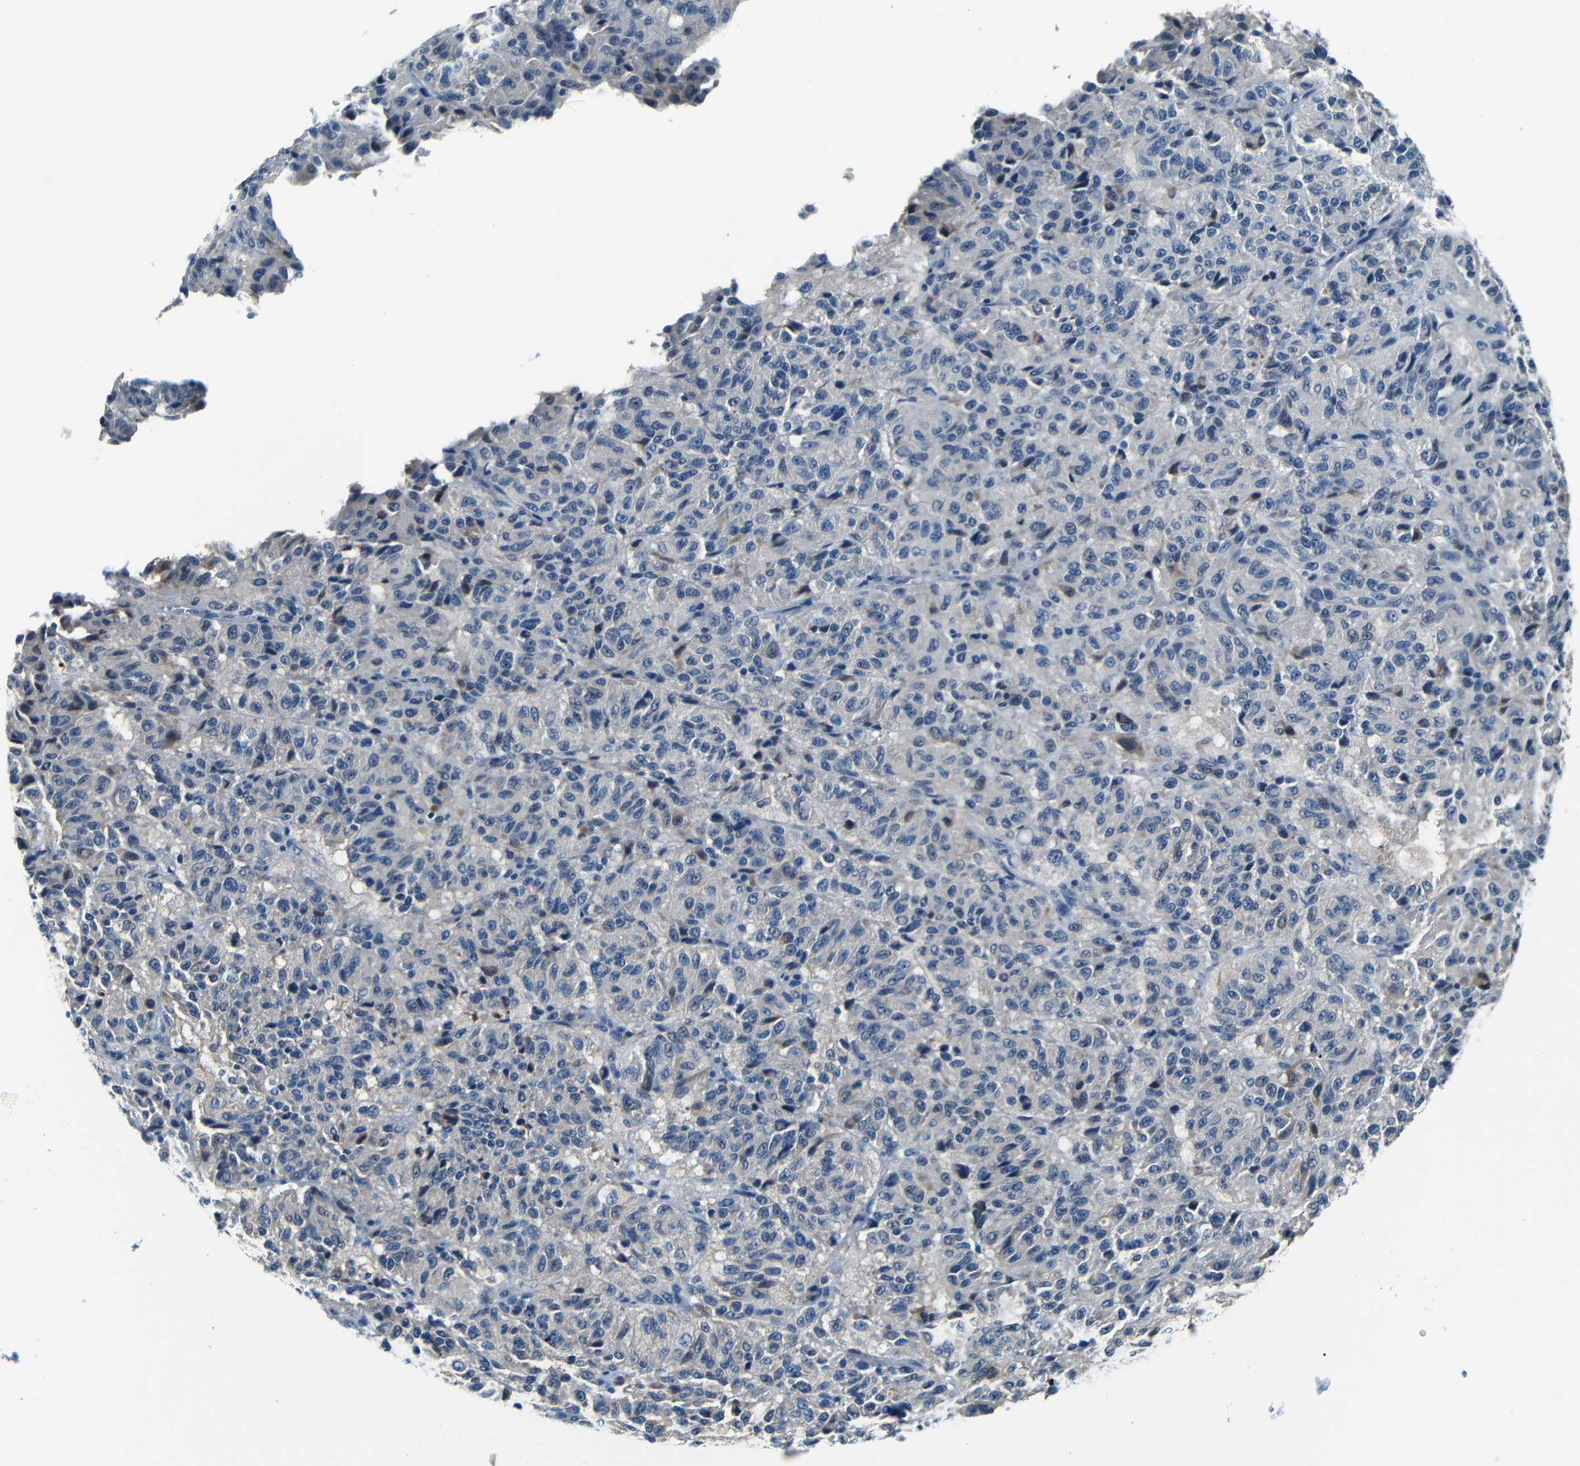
{"staining": {"intensity": "negative", "quantity": "none", "location": "none"}, "tissue": "melanoma", "cell_type": "Tumor cells", "image_type": "cancer", "snomed": [{"axis": "morphology", "description": "Malignant melanoma, Metastatic site"}, {"axis": "topography", "description": "Lung"}], "caption": "DAB (3,3'-diaminobenzidine) immunohistochemical staining of melanoma shows no significant staining in tumor cells.", "gene": "ZMAT1", "patient": {"sex": "male", "age": 64}}